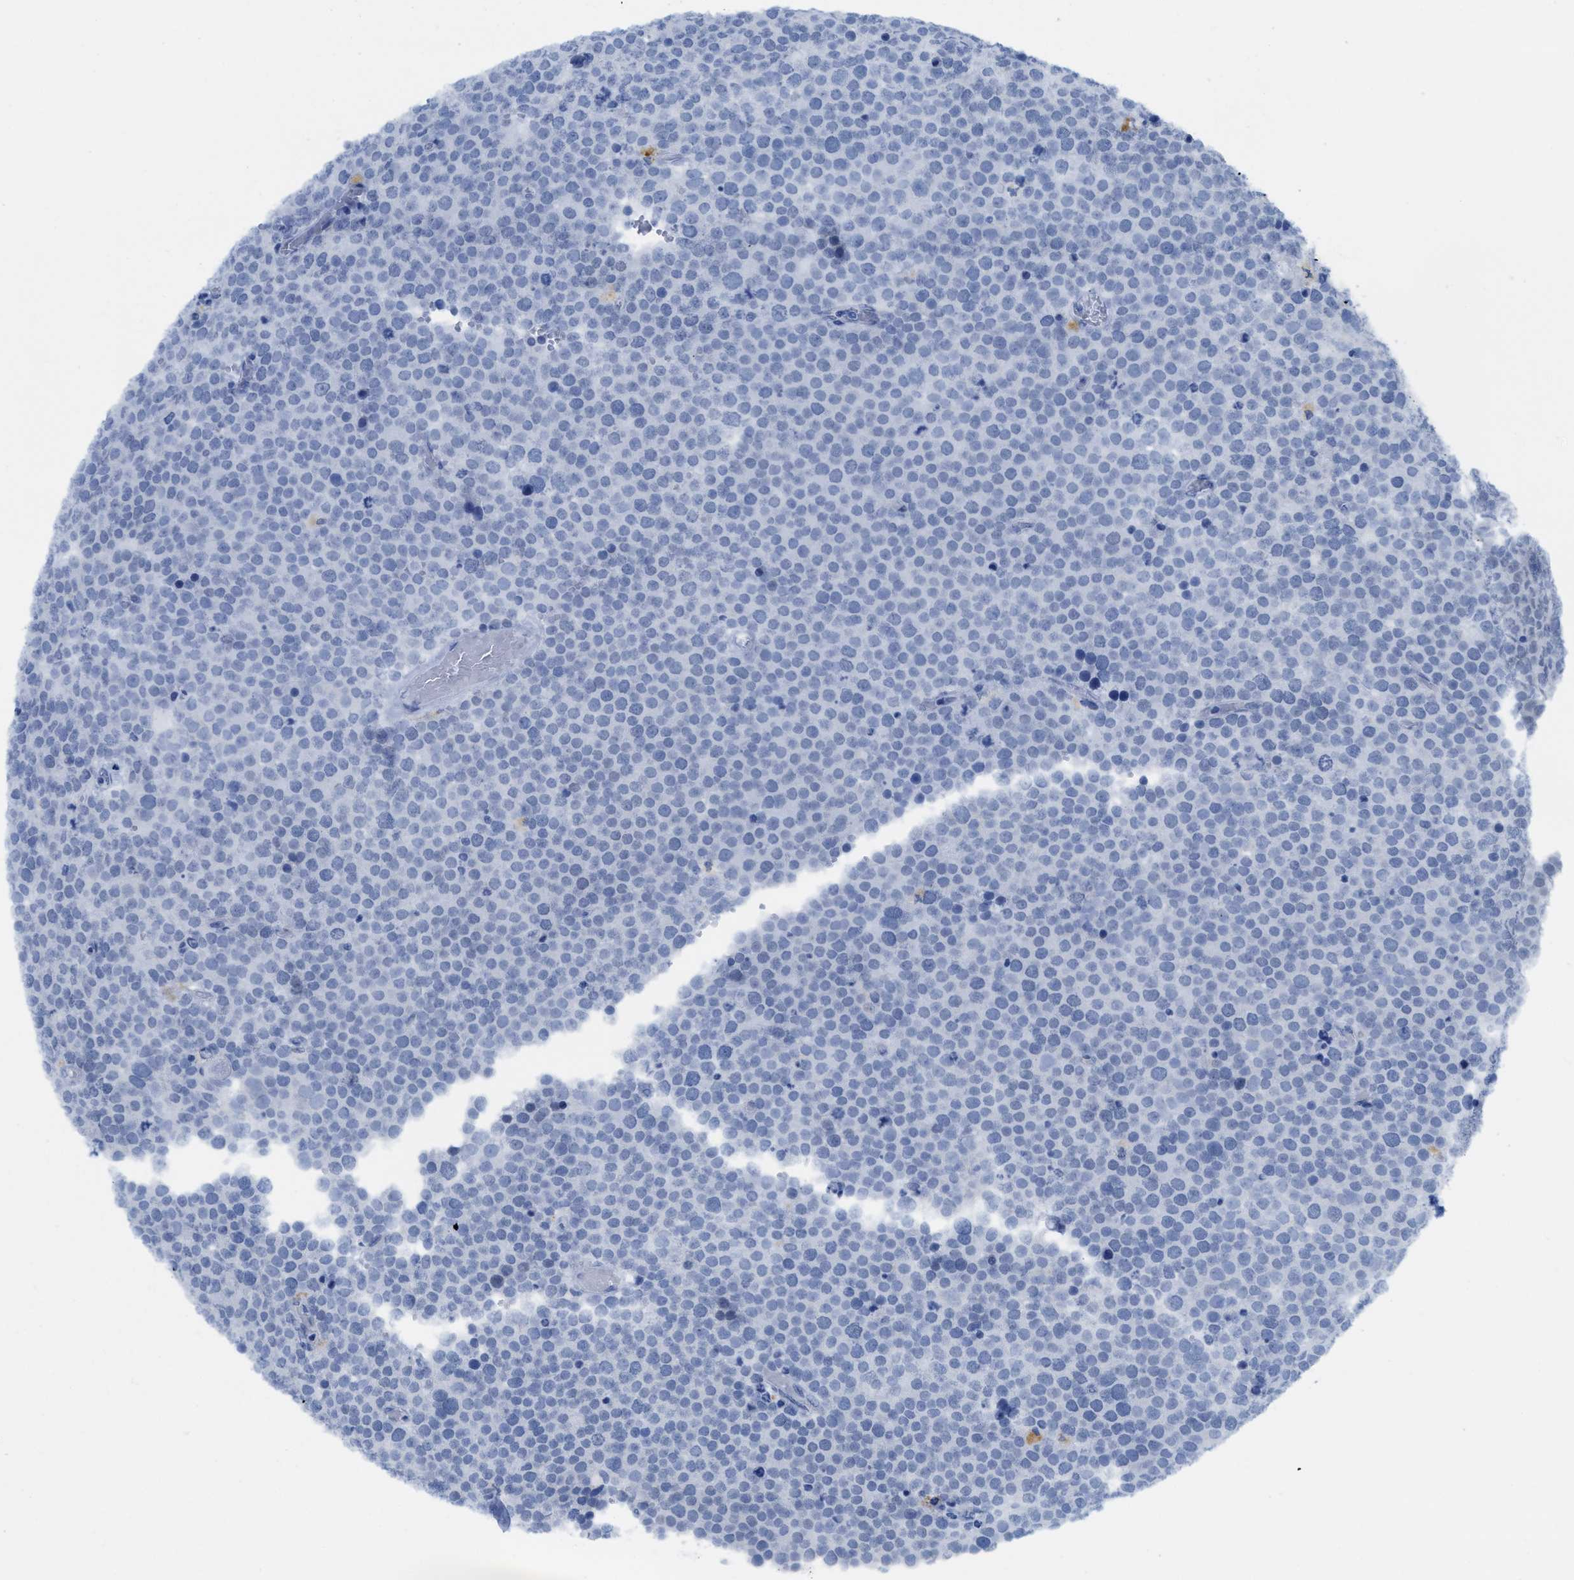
{"staining": {"intensity": "negative", "quantity": "none", "location": "none"}, "tissue": "testis cancer", "cell_type": "Tumor cells", "image_type": "cancer", "snomed": [{"axis": "morphology", "description": "Normal tissue, NOS"}, {"axis": "morphology", "description": "Seminoma, NOS"}, {"axis": "topography", "description": "Testis"}], "caption": "Testis cancer (seminoma) was stained to show a protein in brown. There is no significant positivity in tumor cells.", "gene": "WDR4", "patient": {"sex": "male", "age": 71}}